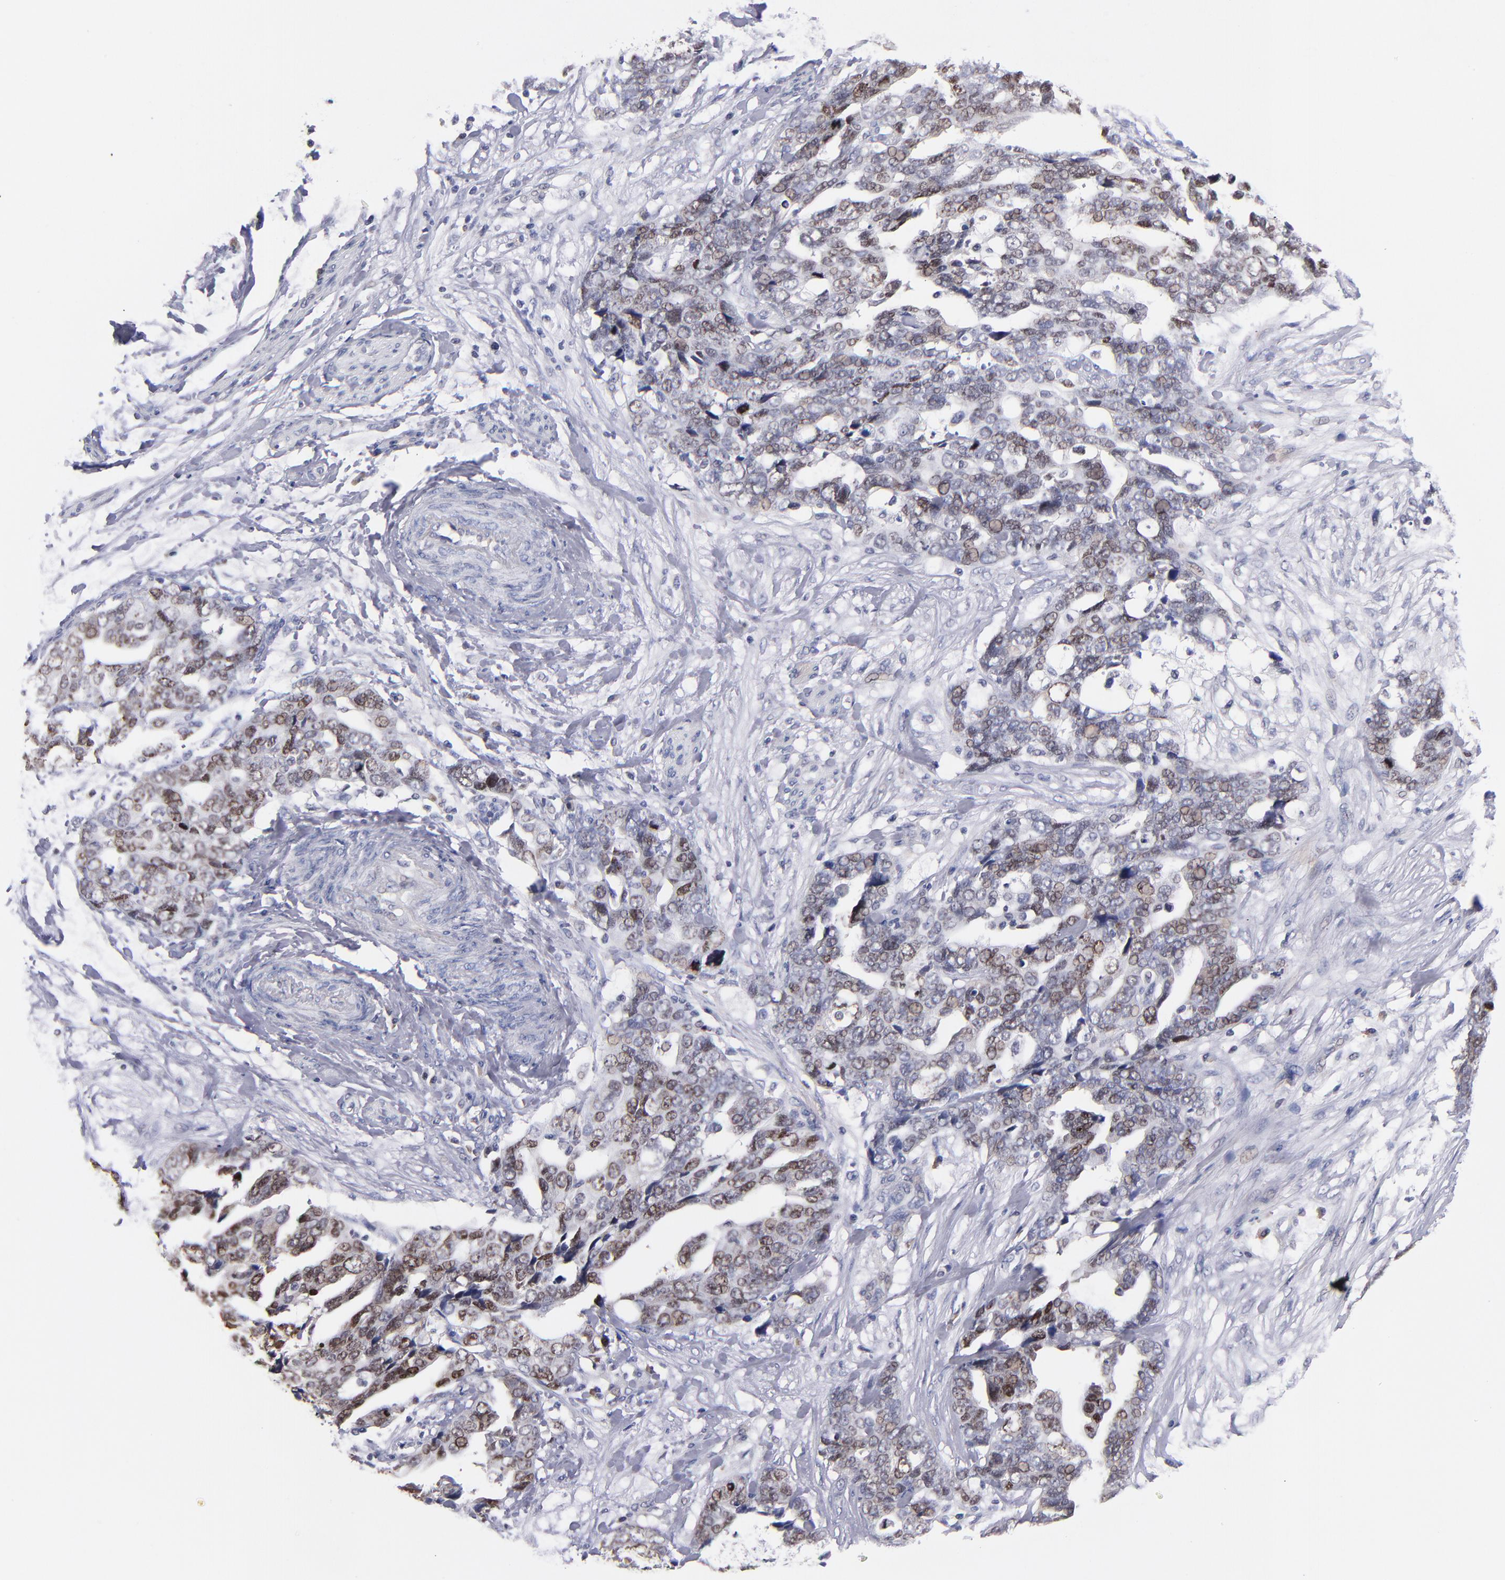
{"staining": {"intensity": "weak", "quantity": "25%-75%", "location": "nuclear"}, "tissue": "ovarian cancer", "cell_type": "Tumor cells", "image_type": "cancer", "snomed": [{"axis": "morphology", "description": "Normal tissue, NOS"}, {"axis": "morphology", "description": "Cystadenocarcinoma, serous, NOS"}, {"axis": "topography", "description": "Fallopian tube"}, {"axis": "topography", "description": "Ovary"}], "caption": "Serous cystadenocarcinoma (ovarian) stained for a protein displays weak nuclear positivity in tumor cells. (IHC, brightfield microscopy, high magnification).", "gene": "EIF3L", "patient": {"sex": "female", "age": 56}}